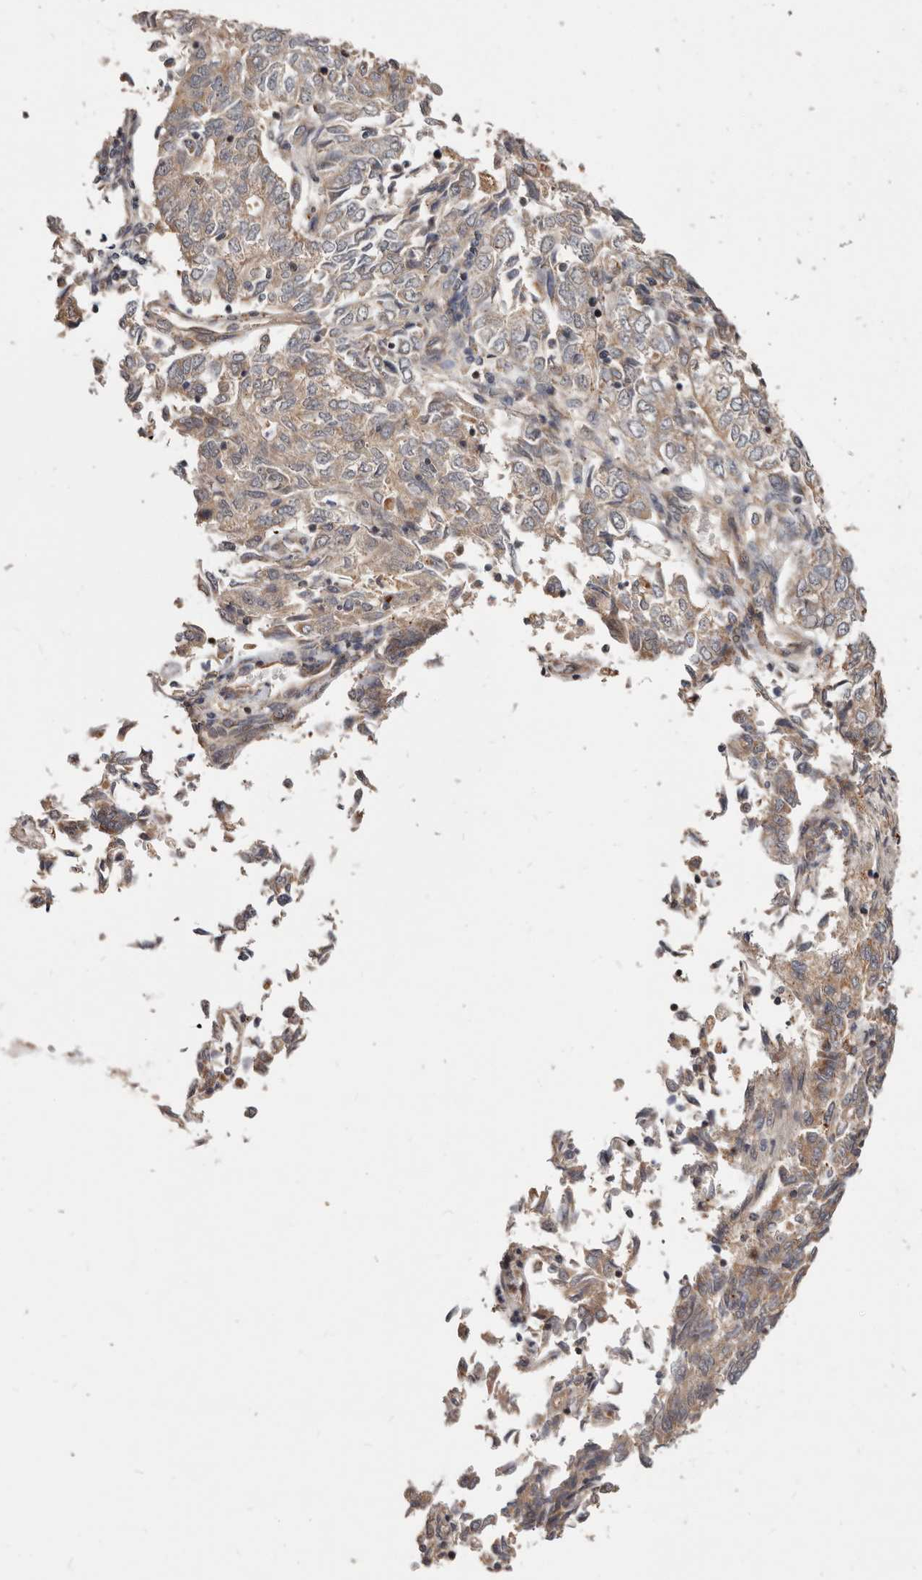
{"staining": {"intensity": "moderate", "quantity": "<25%", "location": "cytoplasmic/membranous"}, "tissue": "endometrial cancer", "cell_type": "Tumor cells", "image_type": "cancer", "snomed": [{"axis": "morphology", "description": "Adenocarcinoma, NOS"}, {"axis": "topography", "description": "Endometrium"}], "caption": "A brown stain highlights moderate cytoplasmic/membranous expression of a protein in adenocarcinoma (endometrial) tumor cells. The protein is shown in brown color, while the nuclei are stained blue.", "gene": "USP33", "patient": {"sex": "female", "age": 80}}